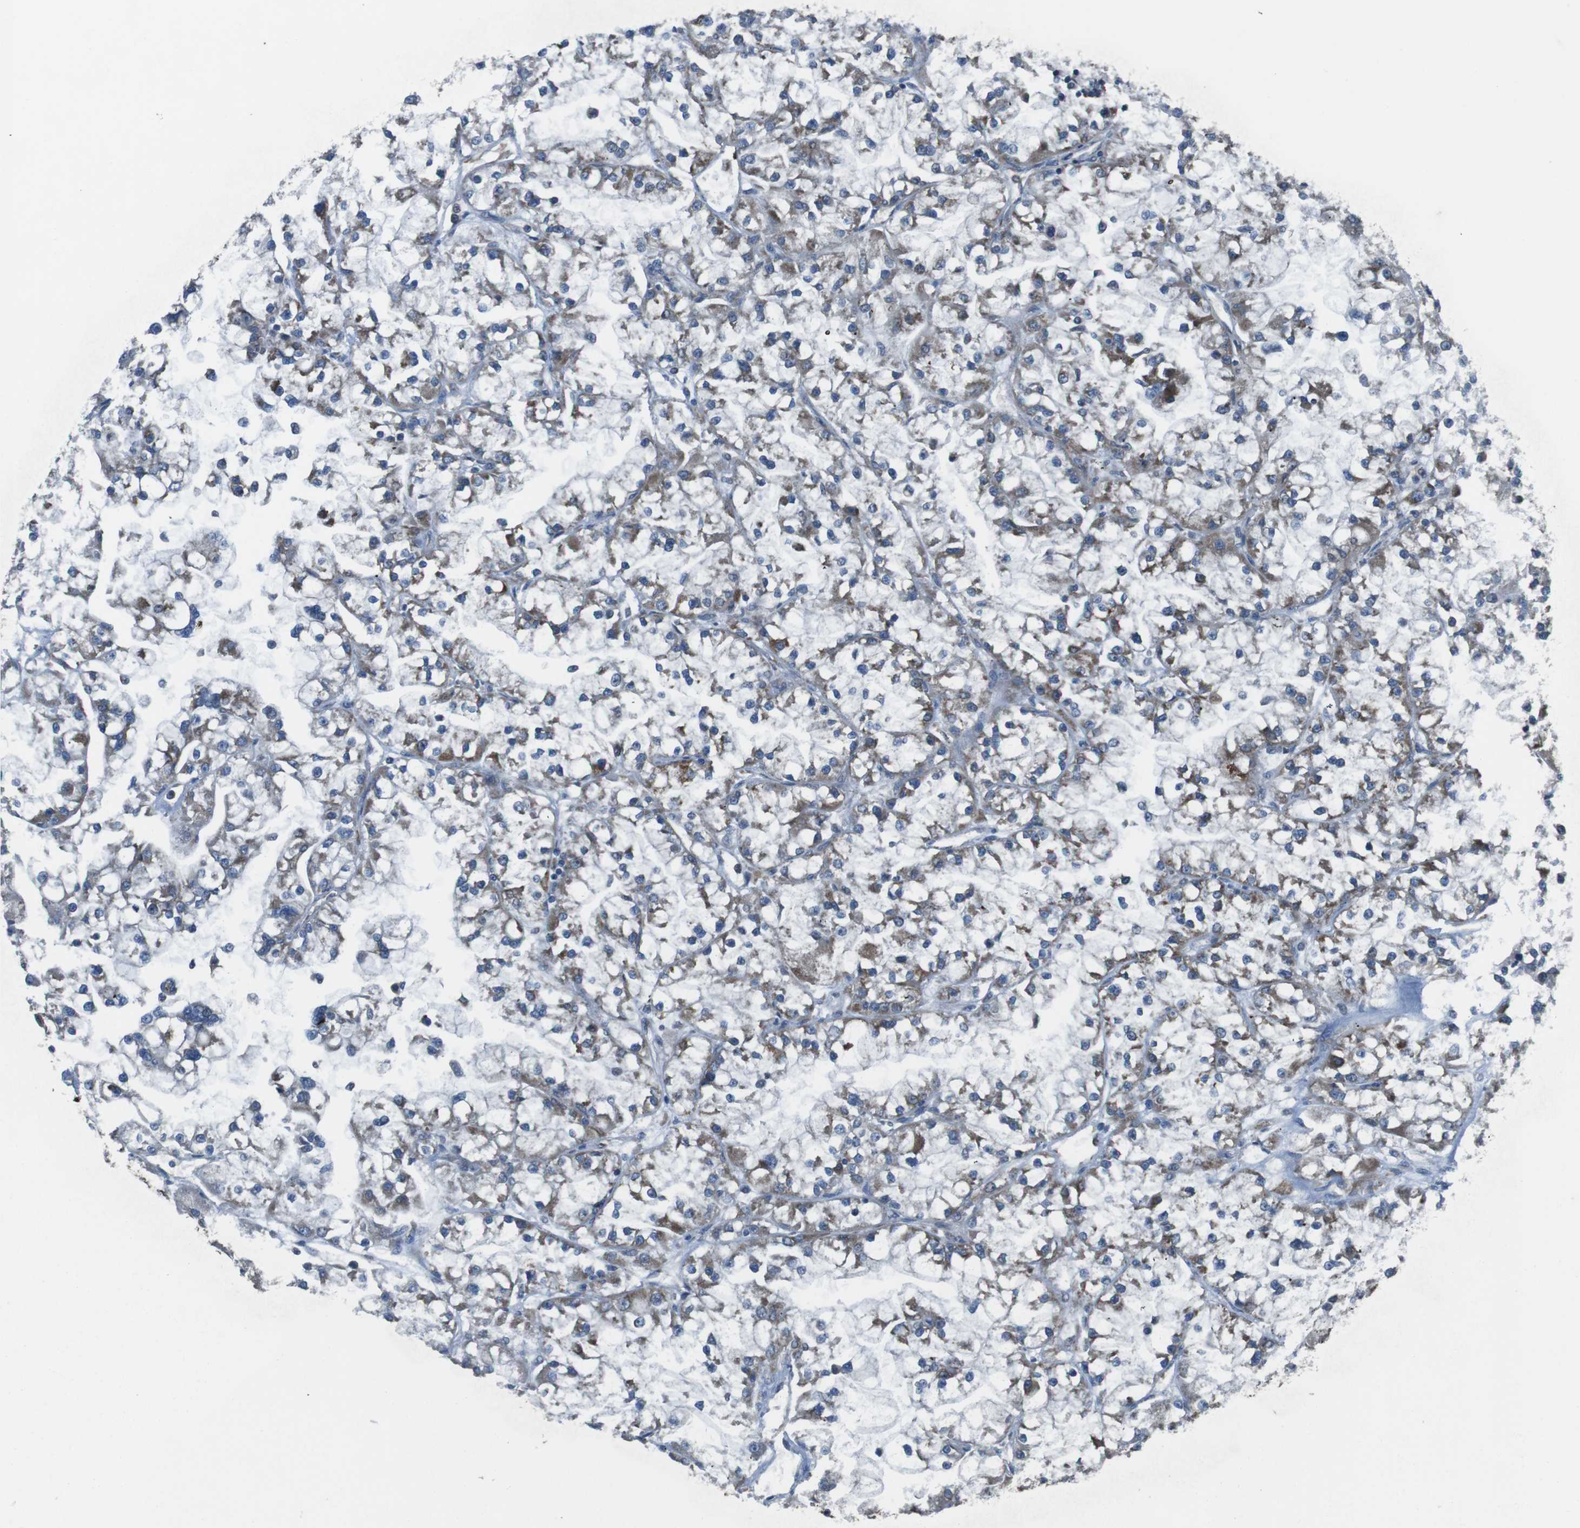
{"staining": {"intensity": "moderate", "quantity": "25%-75%", "location": "cytoplasmic/membranous"}, "tissue": "renal cancer", "cell_type": "Tumor cells", "image_type": "cancer", "snomed": [{"axis": "morphology", "description": "Adenocarcinoma, NOS"}, {"axis": "topography", "description": "Kidney"}], "caption": "Adenocarcinoma (renal) stained with a protein marker shows moderate staining in tumor cells.", "gene": "GIMAP8", "patient": {"sex": "female", "age": 52}}